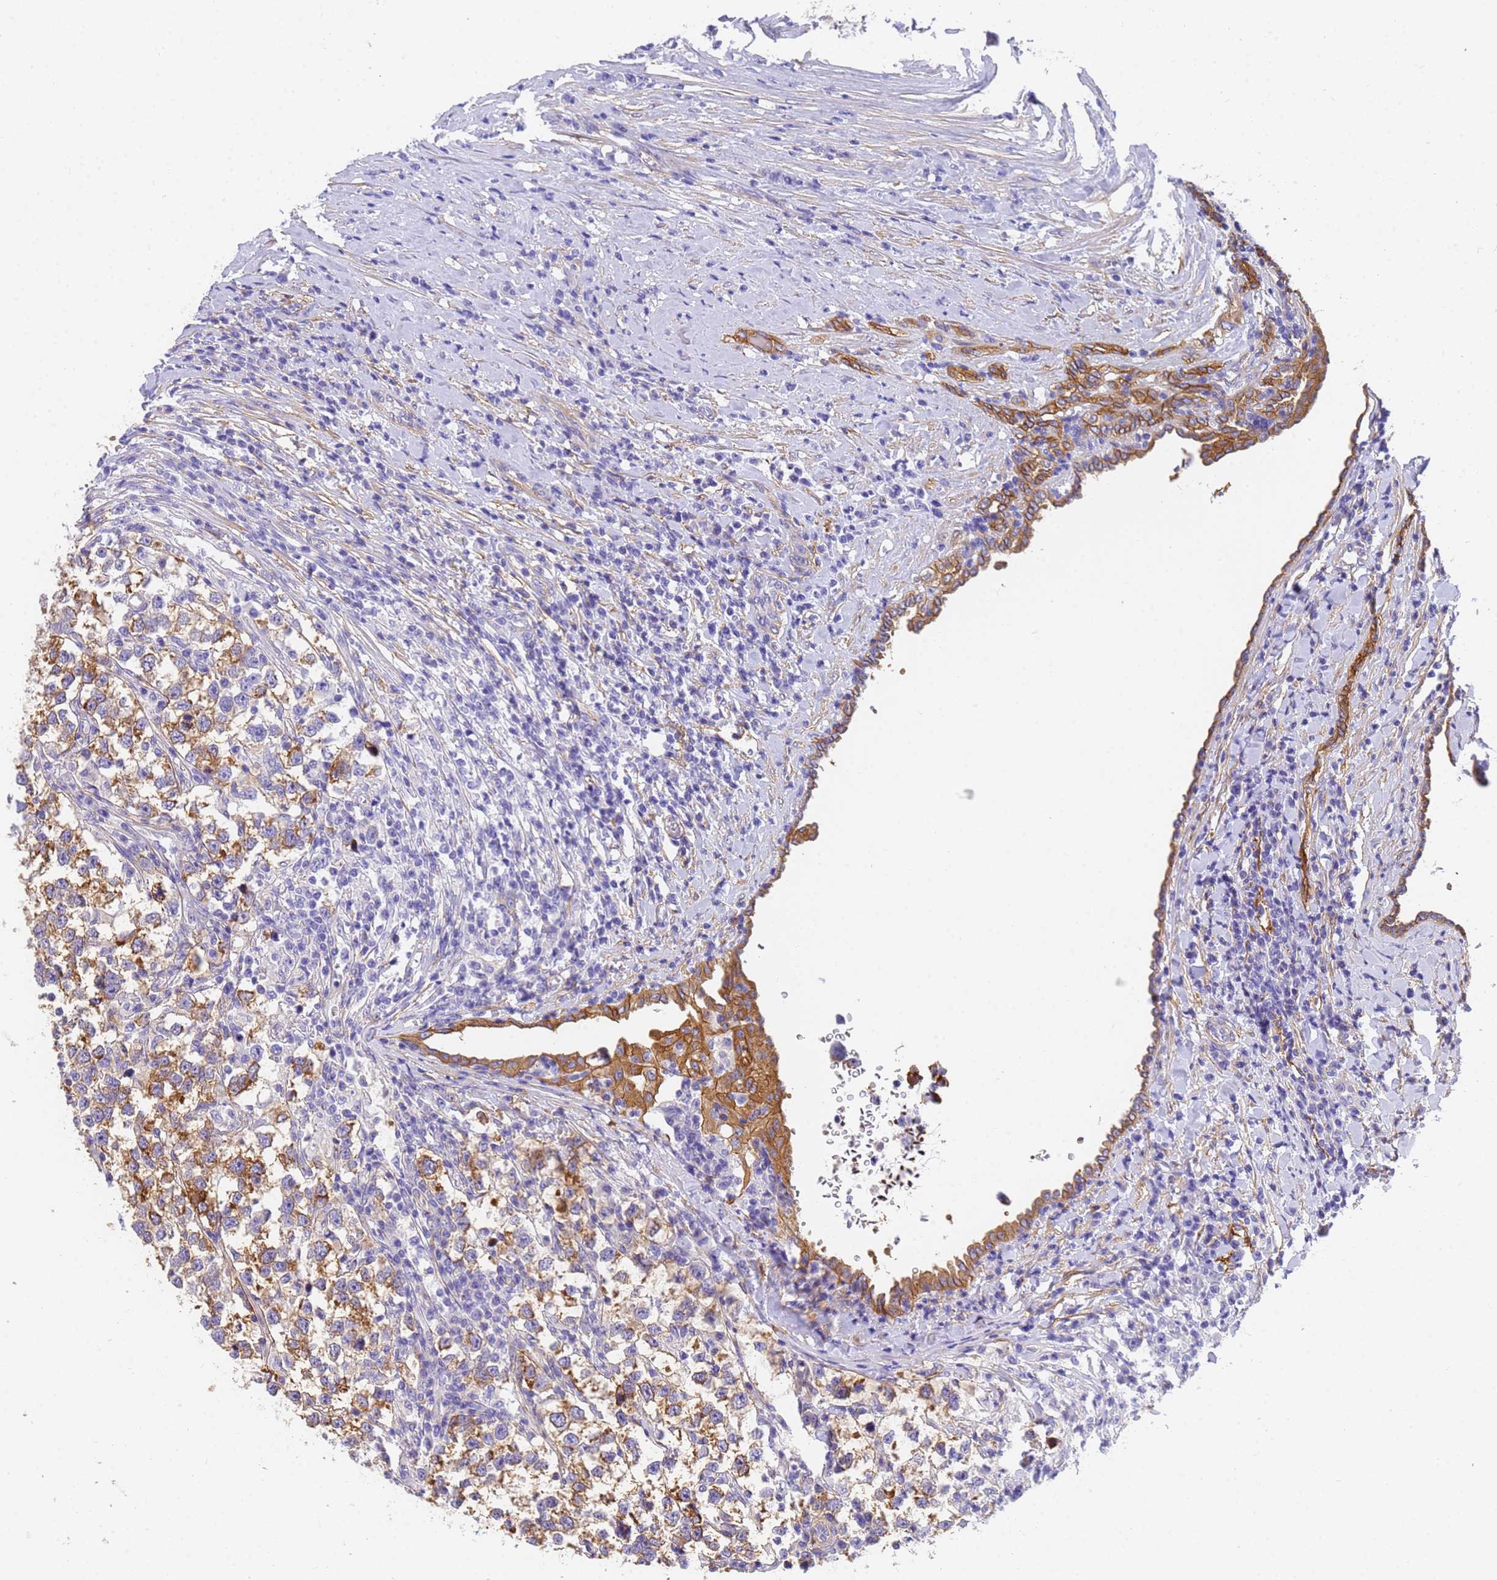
{"staining": {"intensity": "moderate", "quantity": ">75%", "location": "cytoplasmic/membranous"}, "tissue": "testis cancer", "cell_type": "Tumor cells", "image_type": "cancer", "snomed": [{"axis": "morphology", "description": "Normal tissue, NOS"}, {"axis": "morphology", "description": "Seminoma, NOS"}, {"axis": "topography", "description": "Testis"}], "caption": "A high-resolution image shows immunohistochemistry staining of testis seminoma, which demonstrates moderate cytoplasmic/membranous positivity in approximately >75% of tumor cells.", "gene": "MVB12A", "patient": {"sex": "male", "age": 43}}